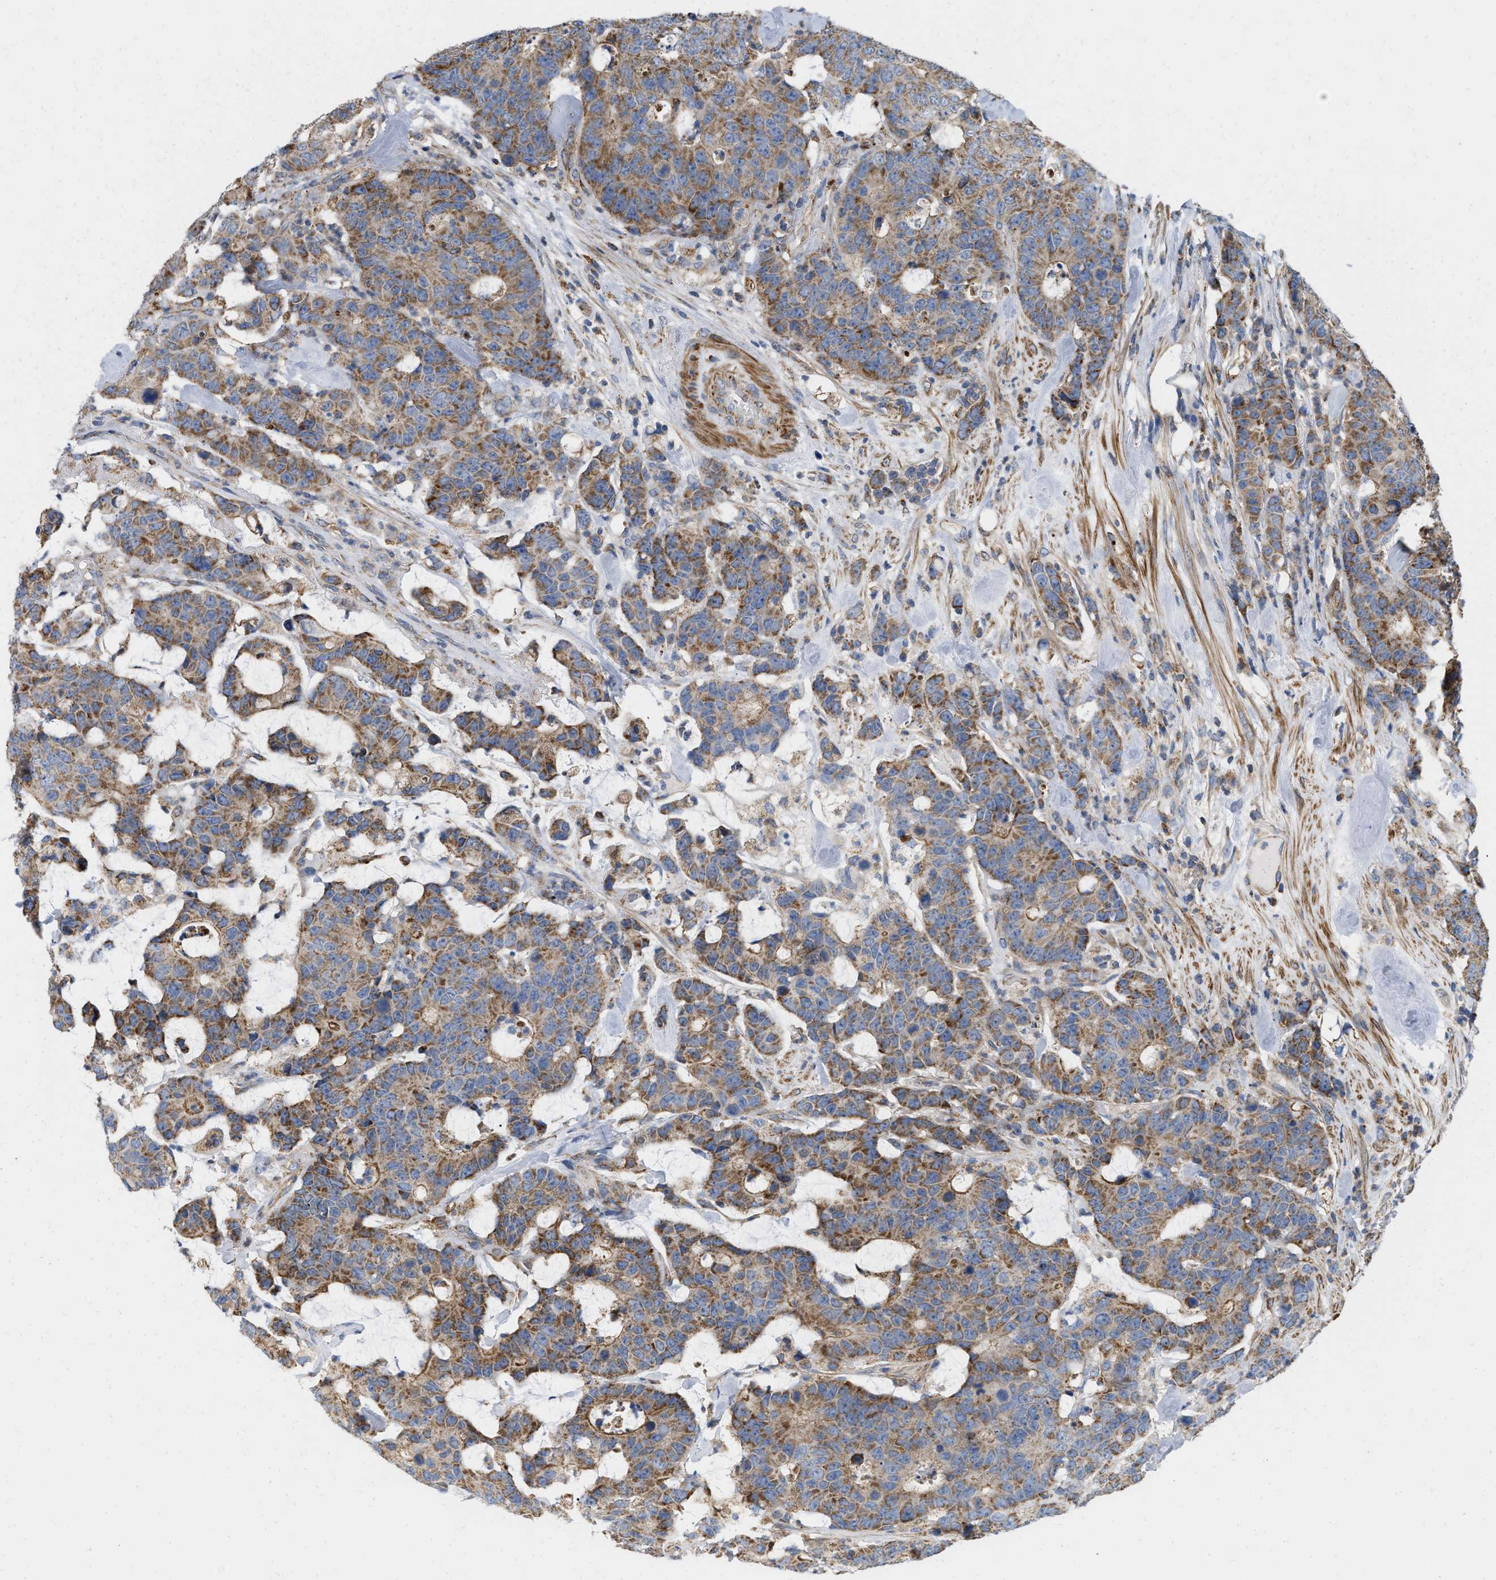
{"staining": {"intensity": "moderate", "quantity": ">75%", "location": "cytoplasmic/membranous"}, "tissue": "colorectal cancer", "cell_type": "Tumor cells", "image_type": "cancer", "snomed": [{"axis": "morphology", "description": "Adenocarcinoma, NOS"}, {"axis": "topography", "description": "Colon"}], "caption": "Immunohistochemical staining of human adenocarcinoma (colorectal) demonstrates medium levels of moderate cytoplasmic/membranous expression in approximately >75% of tumor cells.", "gene": "GRB10", "patient": {"sex": "female", "age": 86}}